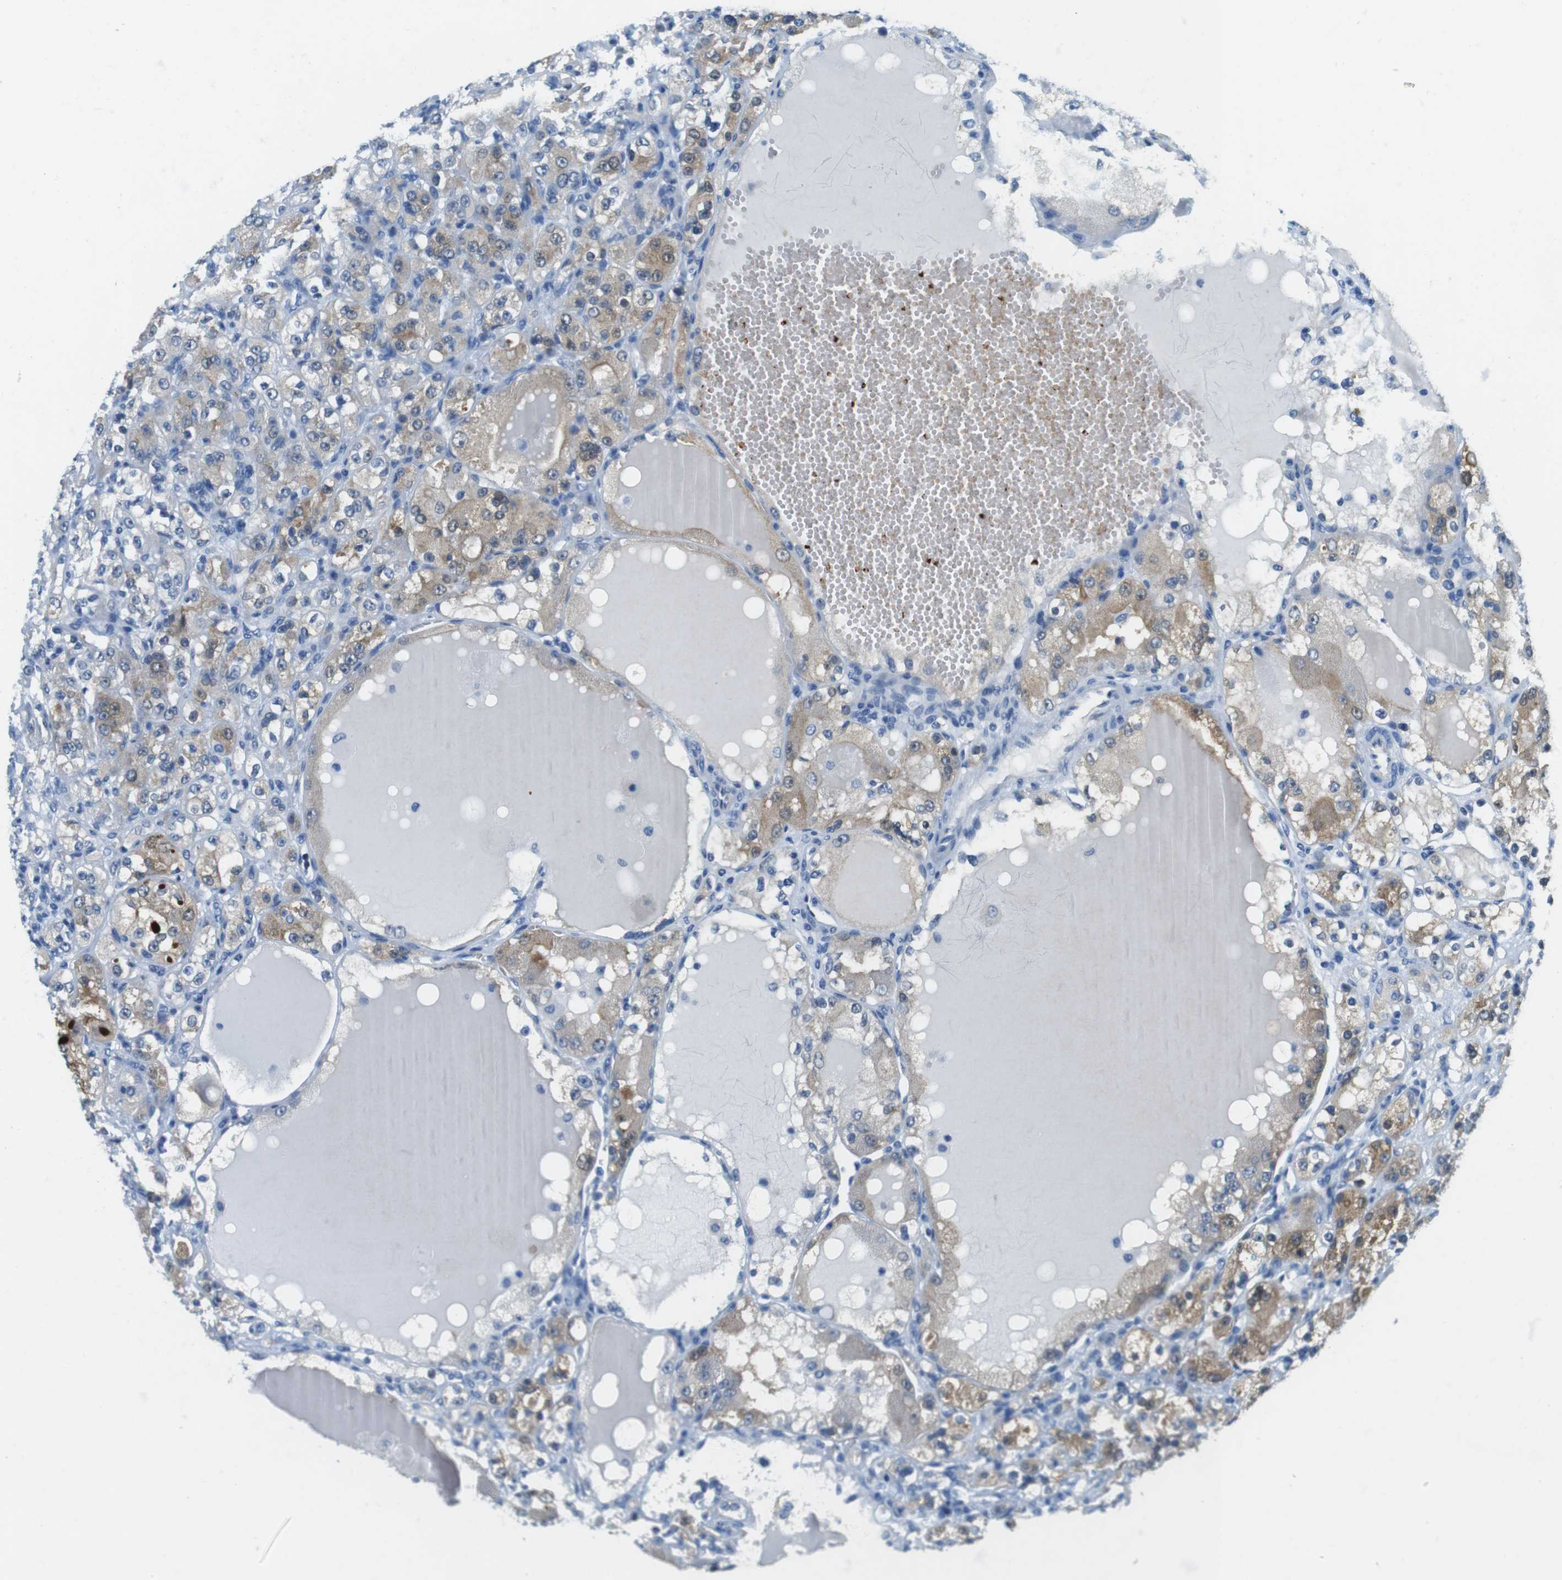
{"staining": {"intensity": "moderate", "quantity": "25%-75%", "location": "cytoplasmic/membranous"}, "tissue": "renal cancer", "cell_type": "Tumor cells", "image_type": "cancer", "snomed": [{"axis": "morphology", "description": "Normal tissue, NOS"}, {"axis": "morphology", "description": "Adenocarcinoma, NOS"}, {"axis": "topography", "description": "Kidney"}], "caption": "A high-resolution micrograph shows immunohistochemistry (IHC) staining of adenocarcinoma (renal), which exhibits moderate cytoplasmic/membranous staining in about 25%-75% of tumor cells.", "gene": "TFAP2C", "patient": {"sex": "male", "age": 61}}